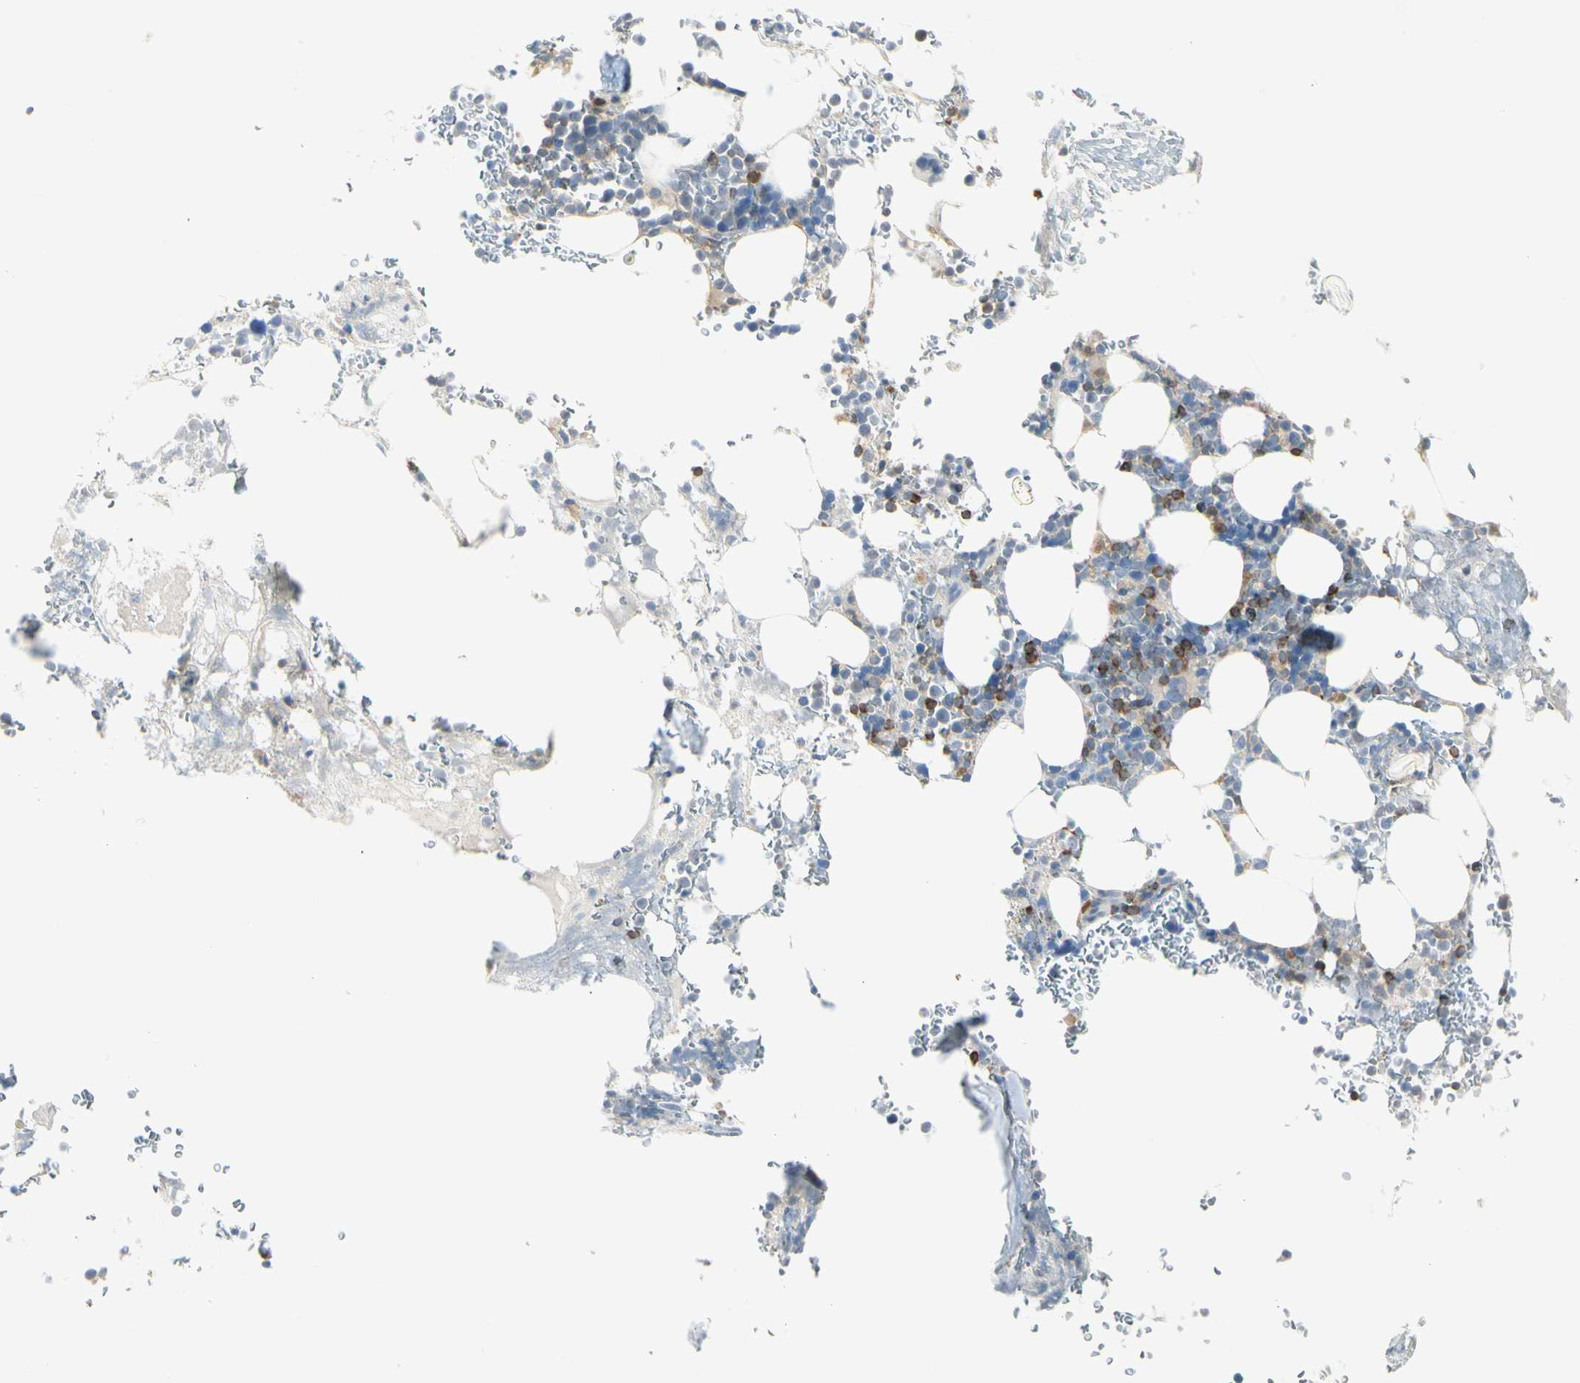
{"staining": {"intensity": "strong", "quantity": "<25%", "location": "cytoplasmic/membranous"}, "tissue": "bone marrow", "cell_type": "Hematopoietic cells", "image_type": "normal", "snomed": [{"axis": "morphology", "description": "Normal tissue, NOS"}, {"axis": "topography", "description": "Bone marrow"}], "caption": "Unremarkable bone marrow shows strong cytoplasmic/membranous positivity in approximately <25% of hematopoietic cells.", "gene": "NFKB2", "patient": {"sex": "female", "age": 73}}